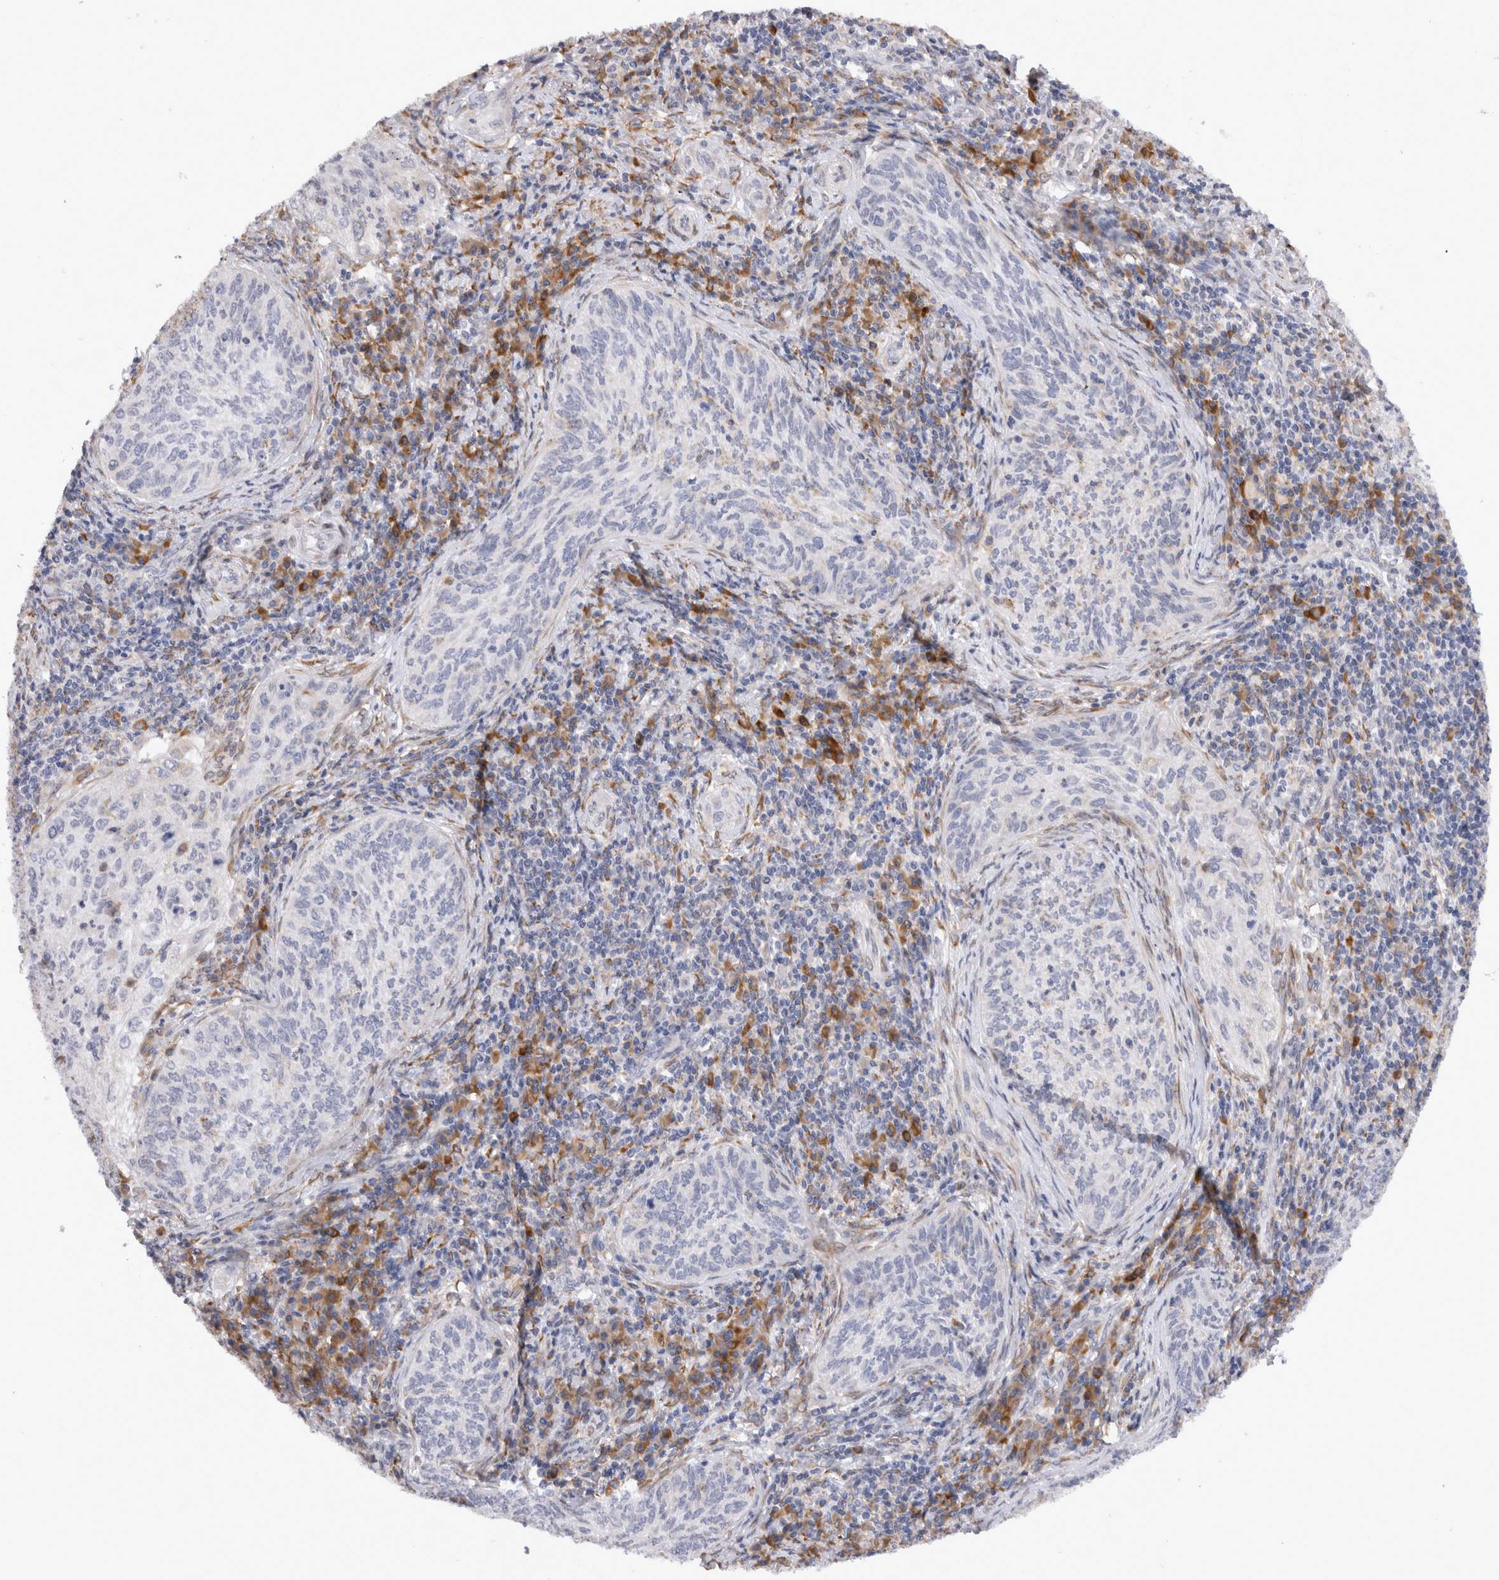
{"staining": {"intensity": "negative", "quantity": "none", "location": "none"}, "tissue": "cervical cancer", "cell_type": "Tumor cells", "image_type": "cancer", "snomed": [{"axis": "morphology", "description": "Squamous cell carcinoma, NOS"}, {"axis": "topography", "description": "Cervix"}], "caption": "DAB (3,3'-diaminobenzidine) immunohistochemical staining of squamous cell carcinoma (cervical) exhibits no significant expression in tumor cells. (Brightfield microscopy of DAB immunohistochemistry at high magnification).", "gene": "VCPIP1", "patient": {"sex": "female", "age": 30}}